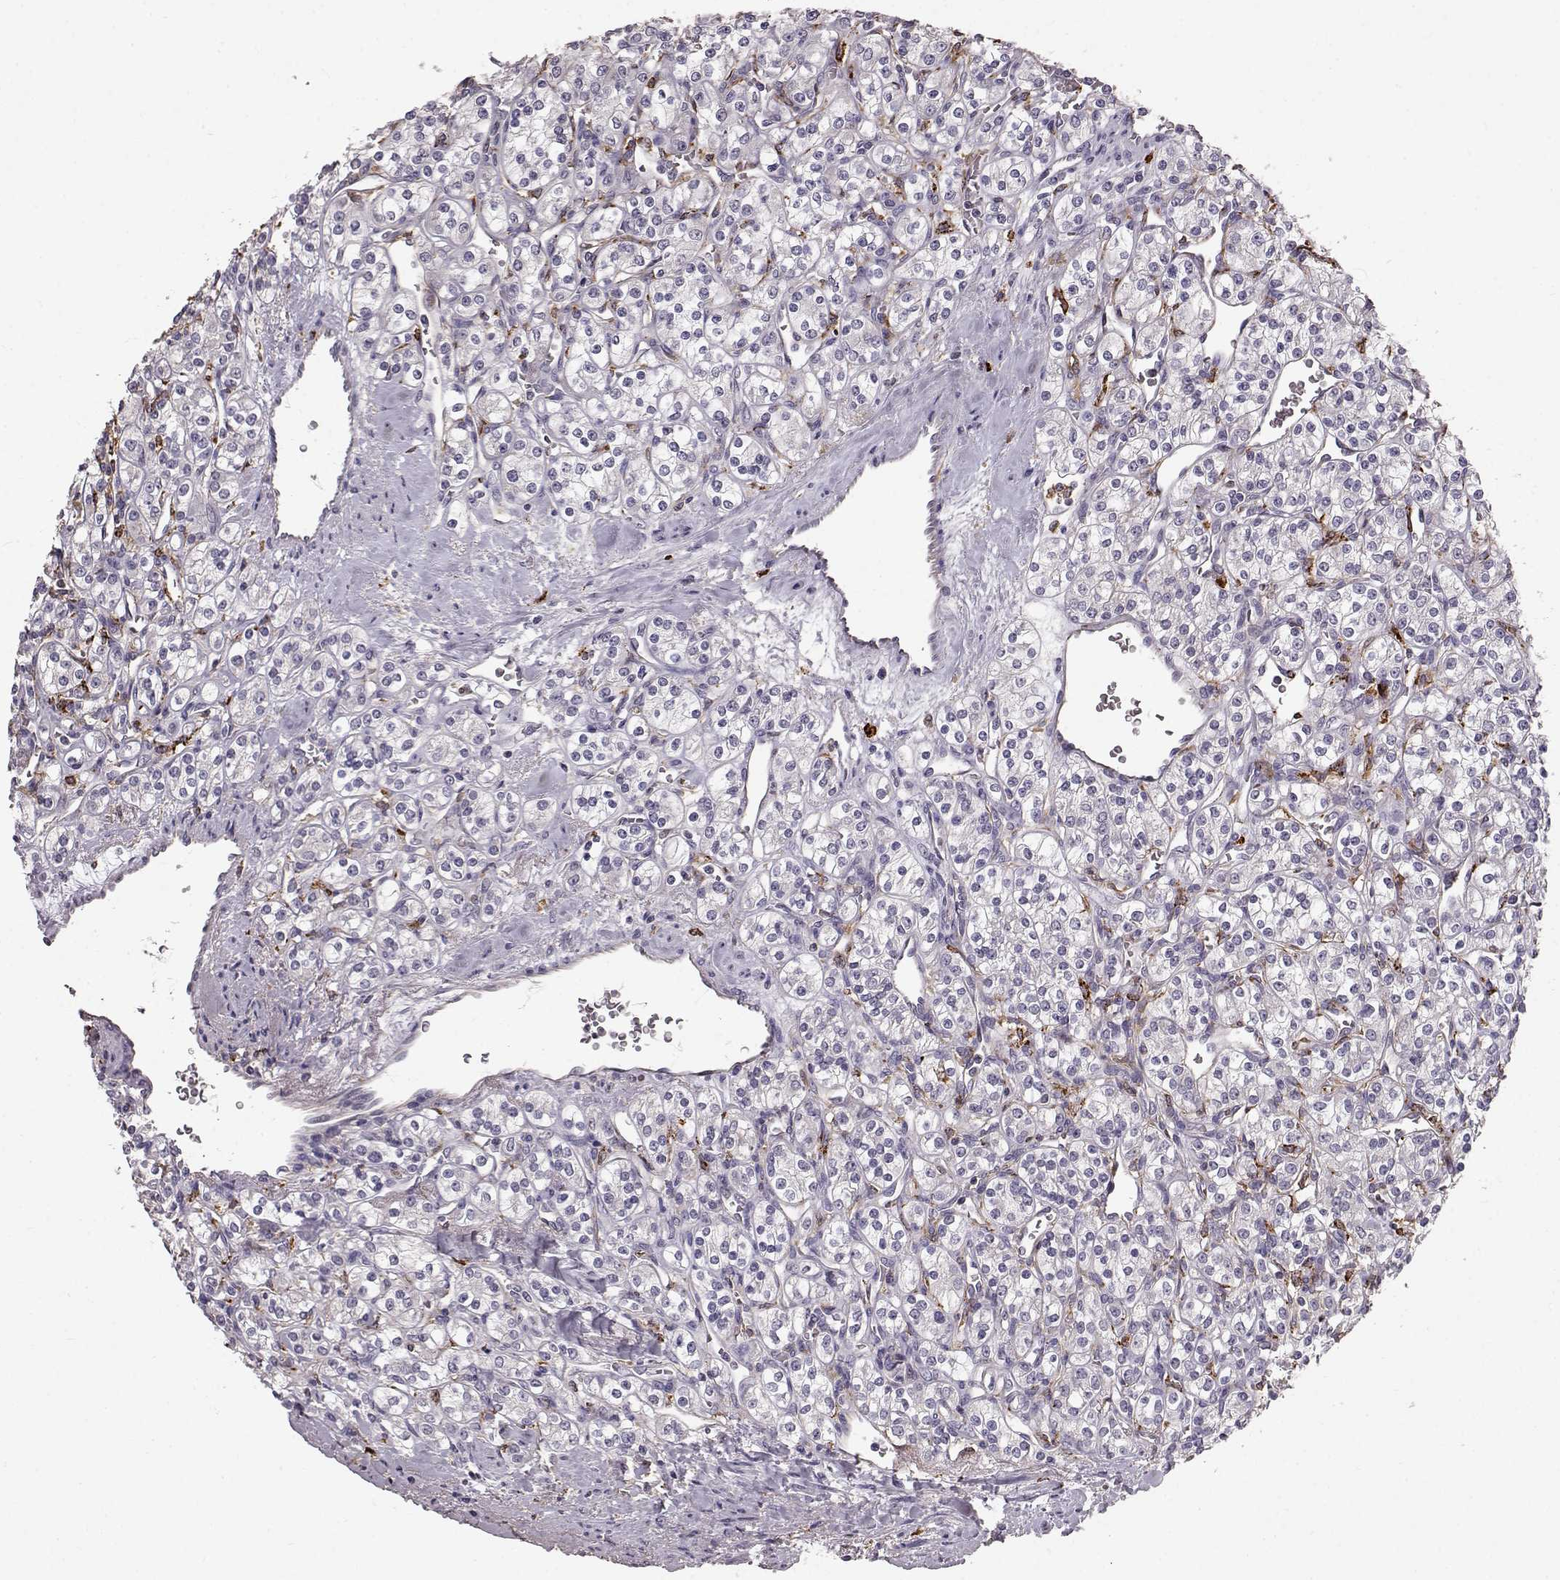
{"staining": {"intensity": "negative", "quantity": "none", "location": "none"}, "tissue": "renal cancer", "cell_type": "Tumor cells", "image_type": "cancer", "snomed": [{"axis": "morphology", "description": "Adenocarcinoma, NOS"}, {"axis": "topography", "description": "Kidney"}], "caption": "An image of human adenocarcinoma (renal) is negative for staining in tumor cells.", "gene": "CCNF", "patient": {"sex": "male", "age": 77}}